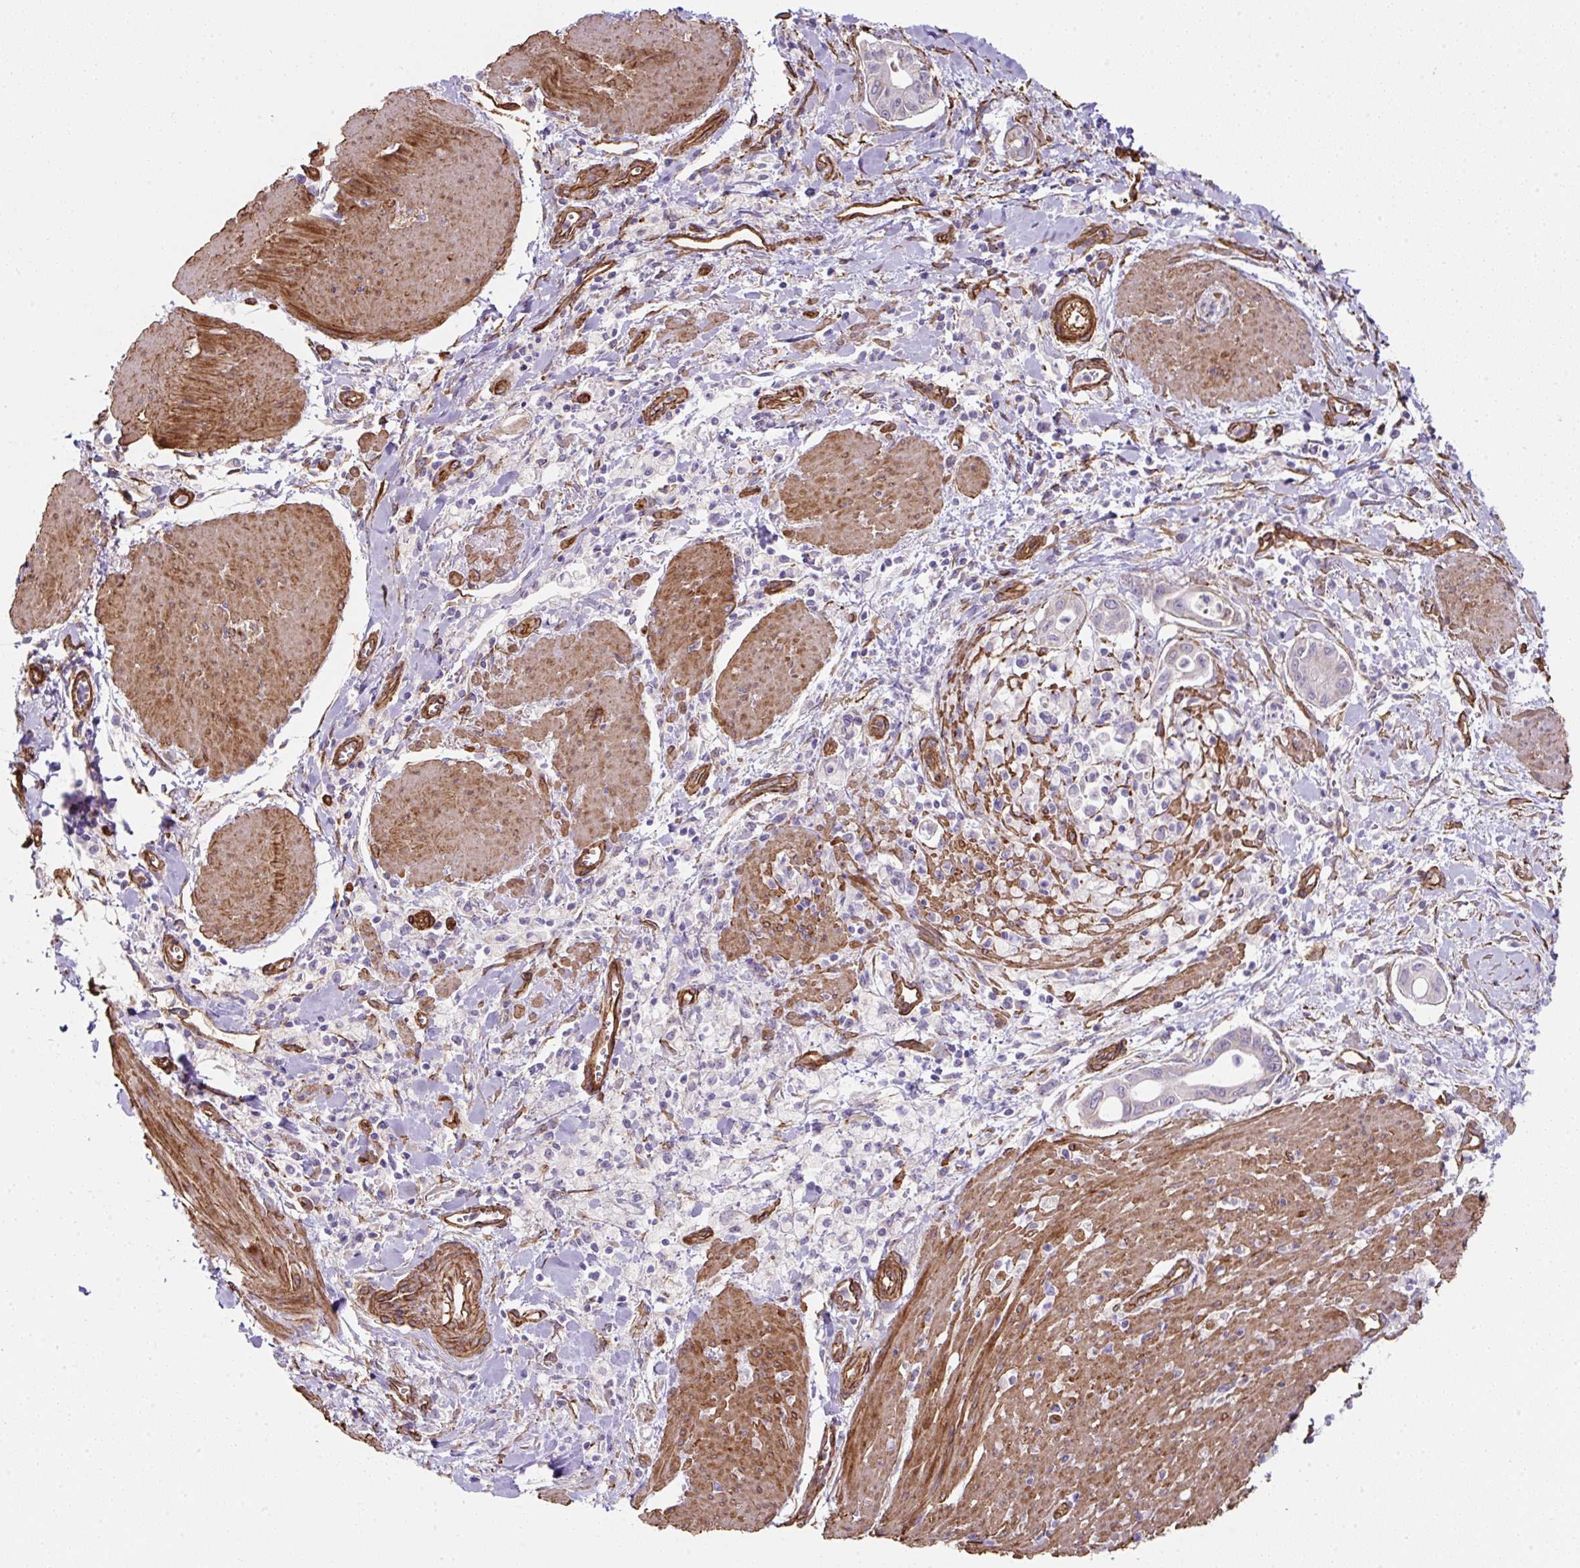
{"staining": {"intensity": "negative", "quantity": "none", "location": "none"}, "tissue": "pancreatic cancer", "cell_type": "Tumor cells", "image_type": "cancer", "snomed": [{"axis": "morphology", "description": "Adenocarcinoma, NOS"}, {"axis": "topography", "description": "Pancreas"}], "caption": "Tumor cells are negative for protein expression in human pancreatic adenocarcinoma. Brightfield microscopy of immunohistochemistry (IHC) stained with DAB (brown) and hematoxylin (blue), captured at high magnification.", "gene": "ANKUB1", "patient": {"sex": "male", "age": 78}}